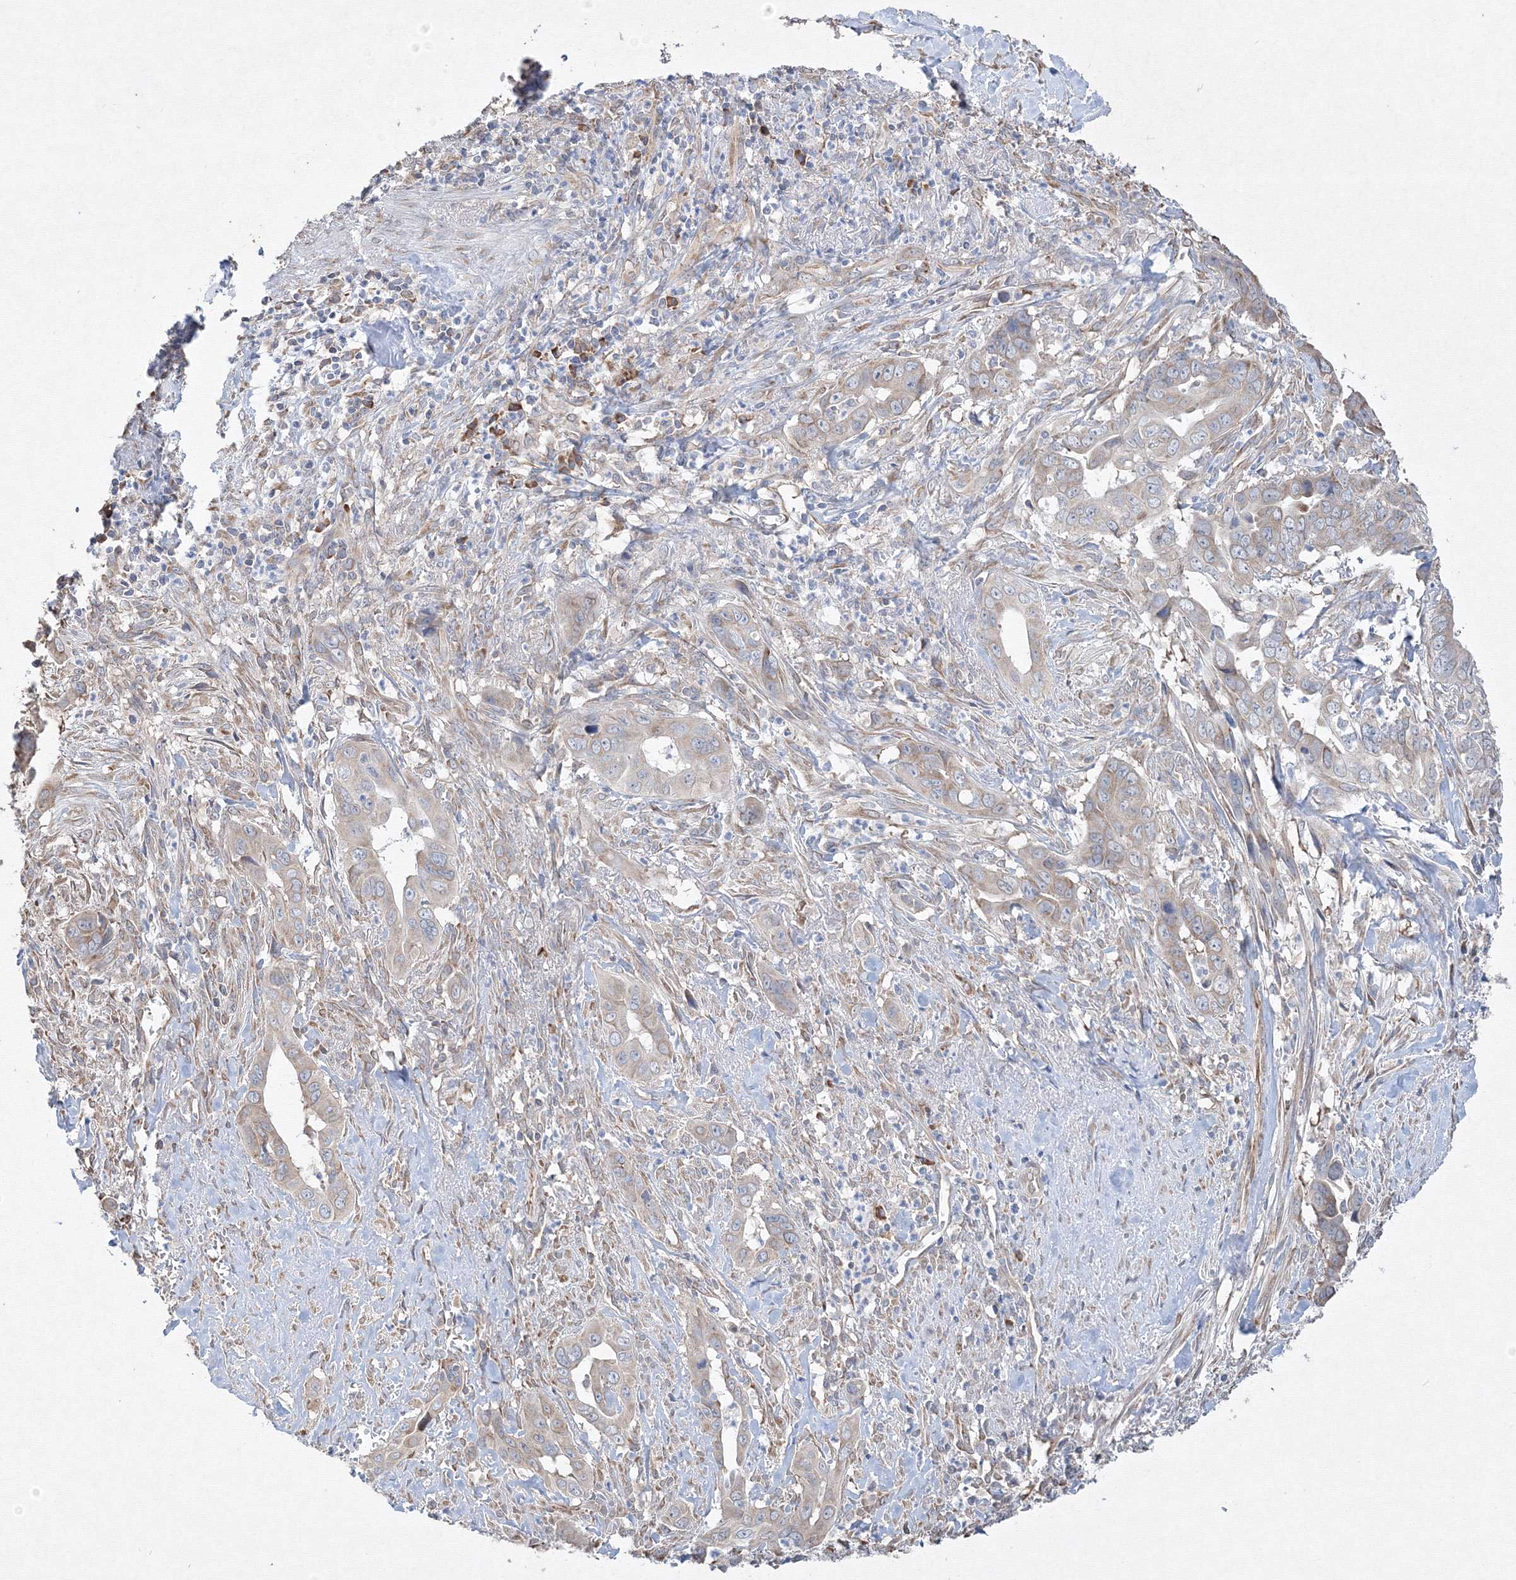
{"staining": {"intensity": "weak", "quantity": "<25%", "location": "cytoplasmic/membranous"}, "tissue": "liver cancer", "cell_type": "Tumor cells", "image_type": "cancer", "snomed": [{"axis": "morphology", "description": "Cholangiocarcinoma"}, {"axis": "topography", "description": "Liver"}], "caption": "Tumor cells are negative for protein expression in human liver cancer (cholangiocarcinoma).", "gene": "FBXL8", "patient": {"sex": "female", "age": 79}}